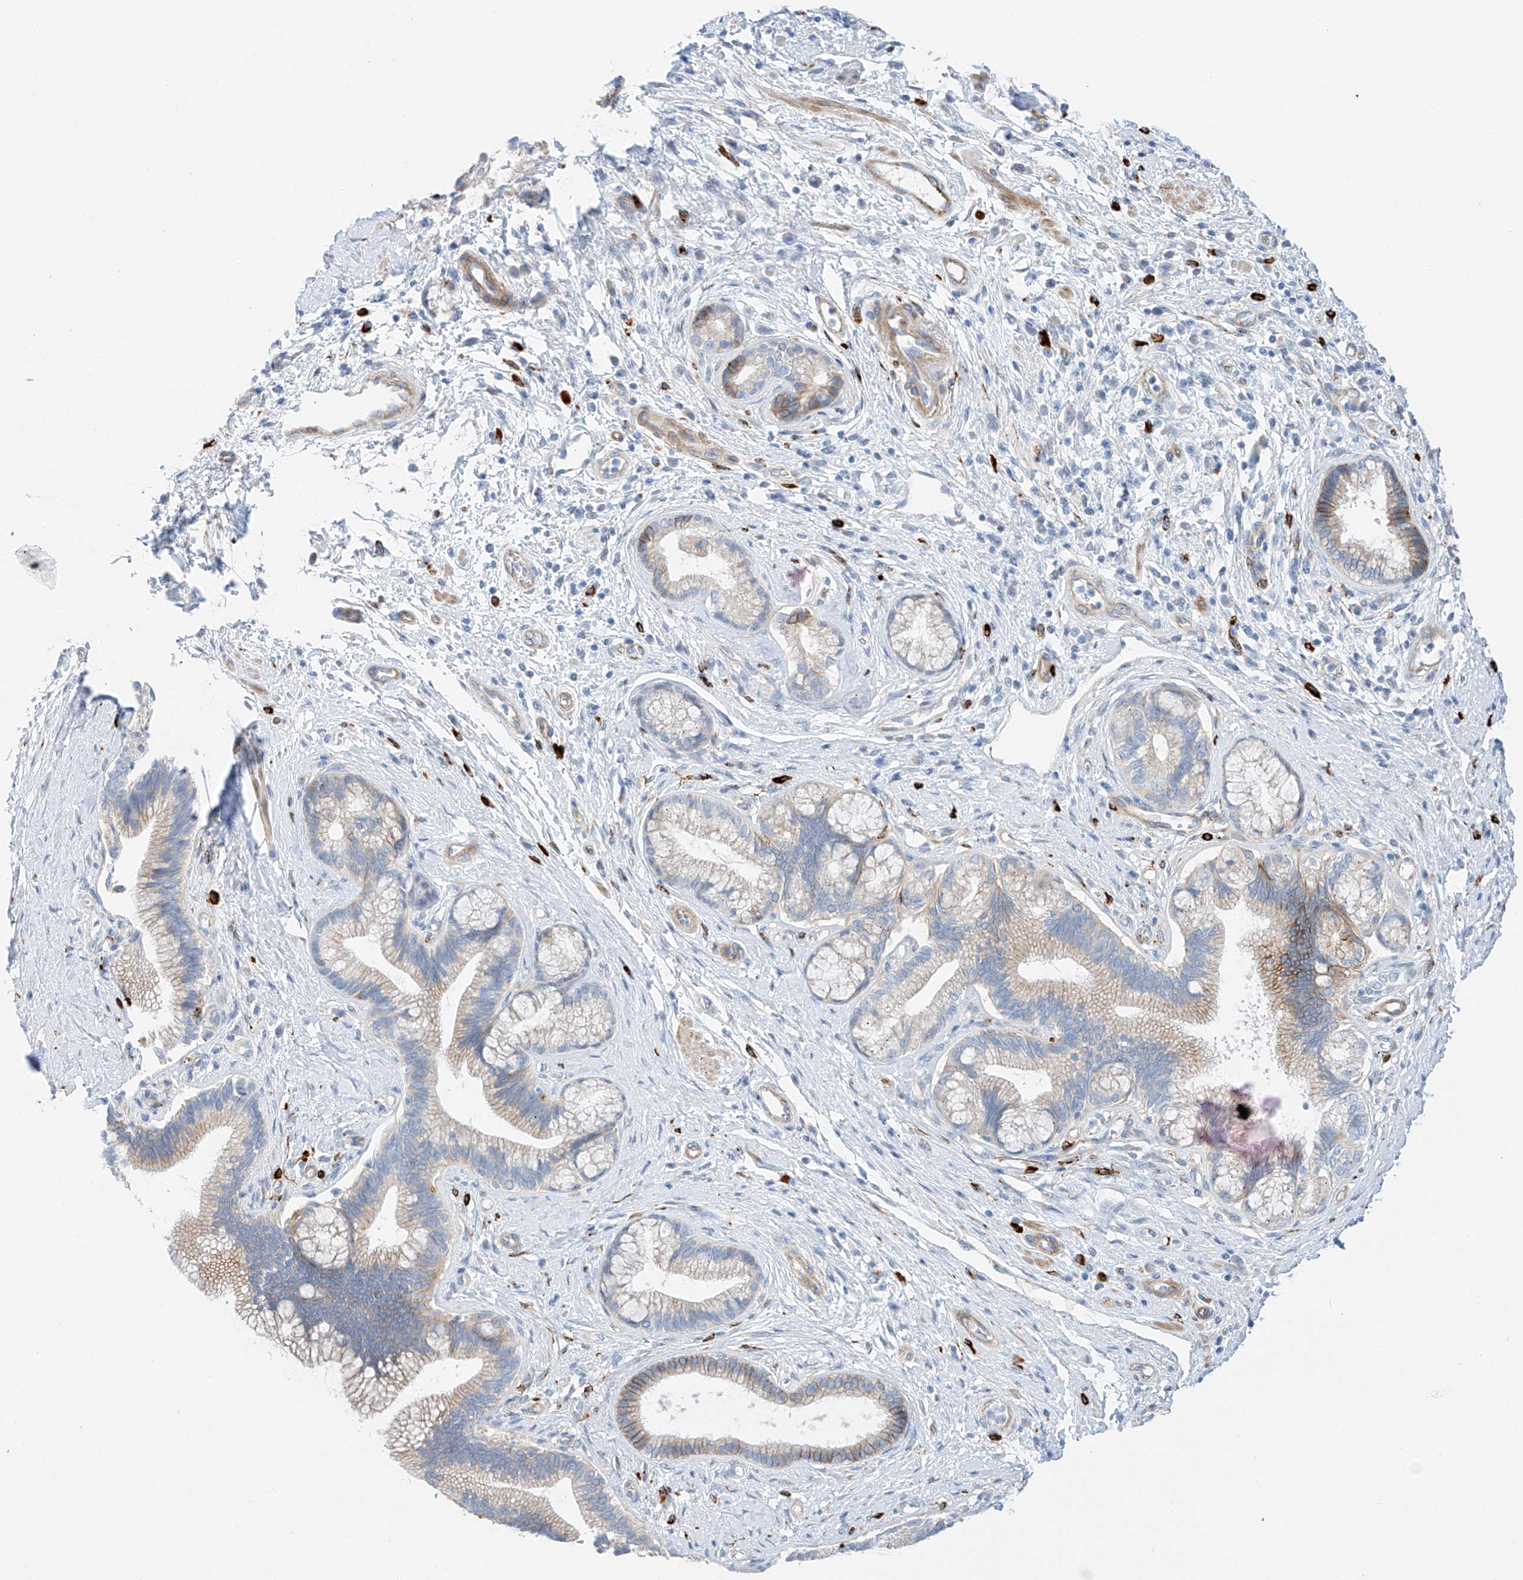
{"staining": {"intensity": "moderate", "quantity": "<25%", "location": "cytoplasmic/membranous"}, "tissue": "pancreatic cancer", "cell_type": "Tumor cells", "image_type": "cancer", "snomed": [{"axis": "morphology", "description": "Adenocarcinoma, NOS"}, {"axis": "topography", "description": "Pancreas"}], "caption": "Protein expression analysis of pancreatic cancer displays moderate cytoplasmic/membranous positivity in about <25% of tumor cells. Nuclei are stained in blue.", "gene": "MINDY4", "patient": {"sex": "female", "age": 73}}